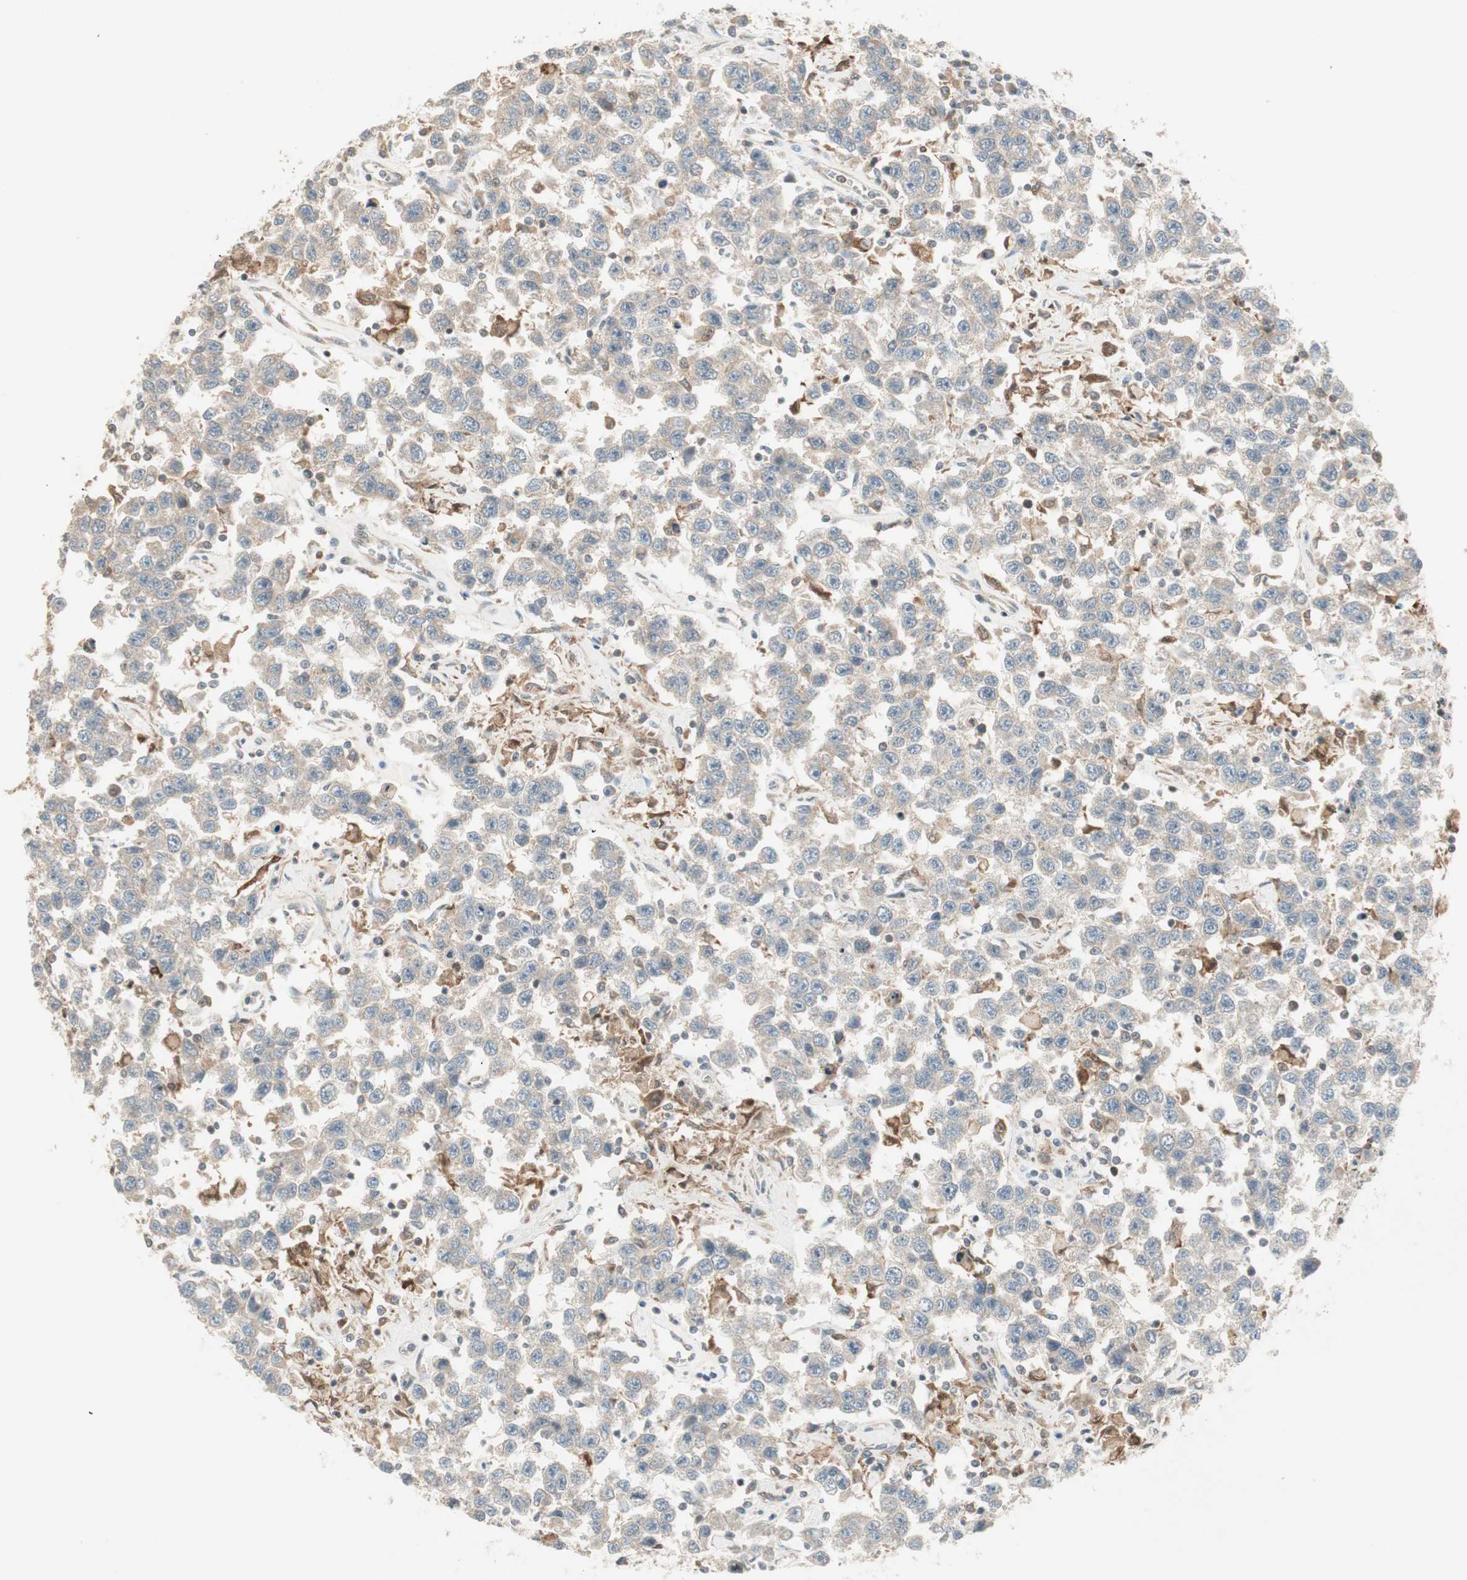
{"staining": {"intensity": "negative", "quantity": "none", "location": "none"}, "tissue": "testis cancer", "cell_type": "Tumor cells", "image_type": "cancer", "snomed": [{"axis": "morphology", "description": "Seminoma, NOS"}, {"axis": "topography", "description": "Testis"}], "caption": "This is a micrograph of immunohistochemistry staining of testis seminoma, which shows no staining in tumor cells.", "gene": "SFRP1", "patient": {"sex": "male", "age": 41}}